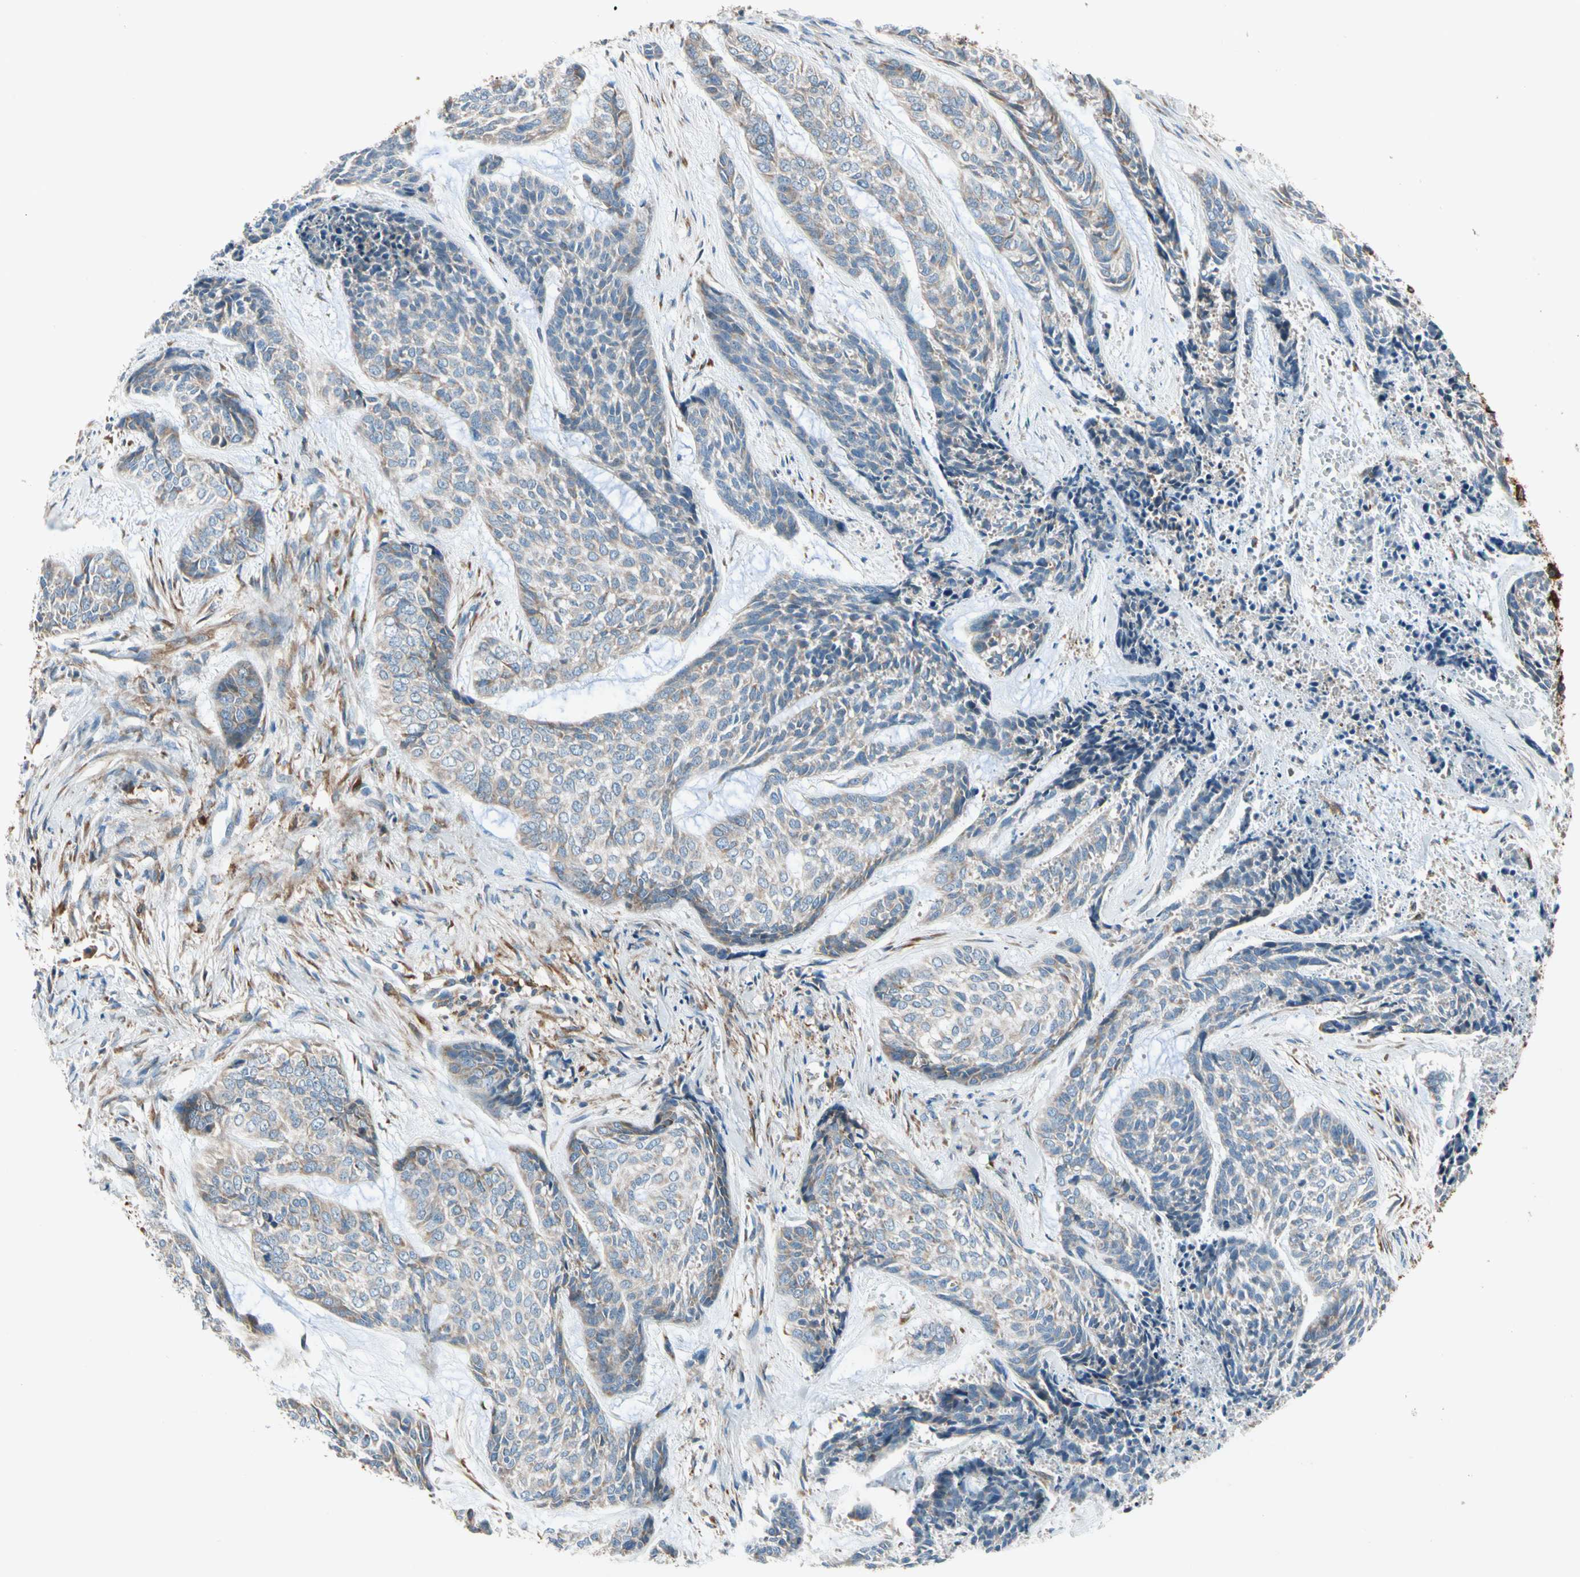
{"staining": {"intensity": "weak", "quantity": "25%-75%", "location": "cytoplasmic/membranous"}, "tissue": "skin cancer", "cell_type": "Tumor cells", "image_type": "cancer", "snomed": [{"axis": "morphology", "description": "Basal cell carcinoma"}, {"axis": "topography", "description": "Skin"}], "caption": "Immunohistochemical staining of human skin cancer reveals low levels of weak cytoplasmic/membranous positivity in about 25%-75% of tumor cells. The staining is performed using DAB brown chromogen to label protein expression. The nuclei are counter-stained blue using hematoxylin.", "gene": "LRPAP1", "patient": {"sex": "female", "age": 64}}